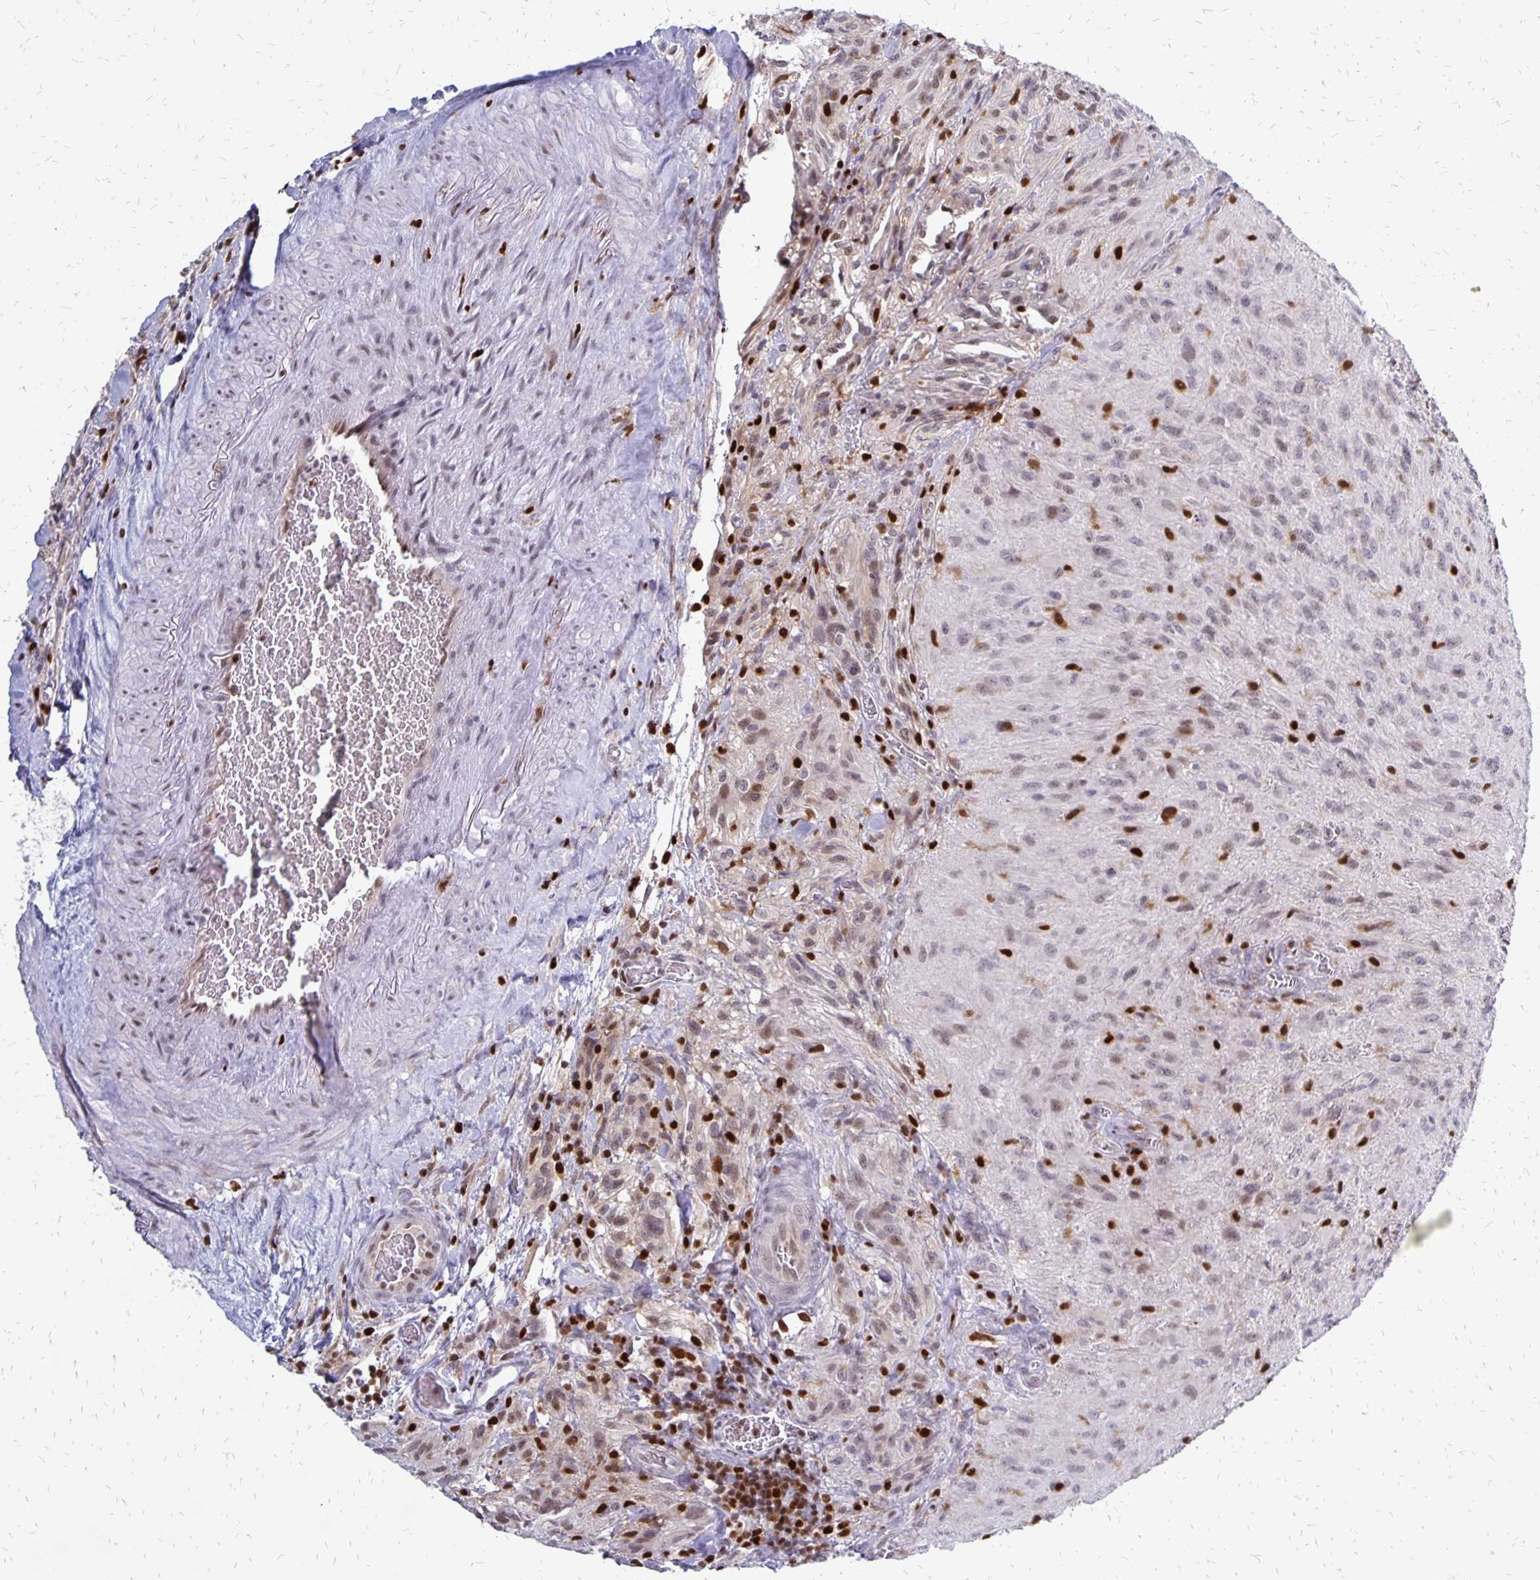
{"staining": {"intensity": "weak", "quantity": "<25%", "location": "nuclear"}, "tissue": "glioma", "cell_type": "Tumor cells", "image_type": "cancer", "snomed": [{"axis": "morphology", "description": "Glioma, malignant, High grade"}, {"axis": "topography", "description": "Brain"}], "caption": "Tumor cells are negative for protein expression in human malignant glioma (high-grade). The staining is performed using DAB brown chromogen with nuclei counter-stained in using hematoxylin.", "gene": "DCK", "patient": {"sex": "male", "age": 47}}